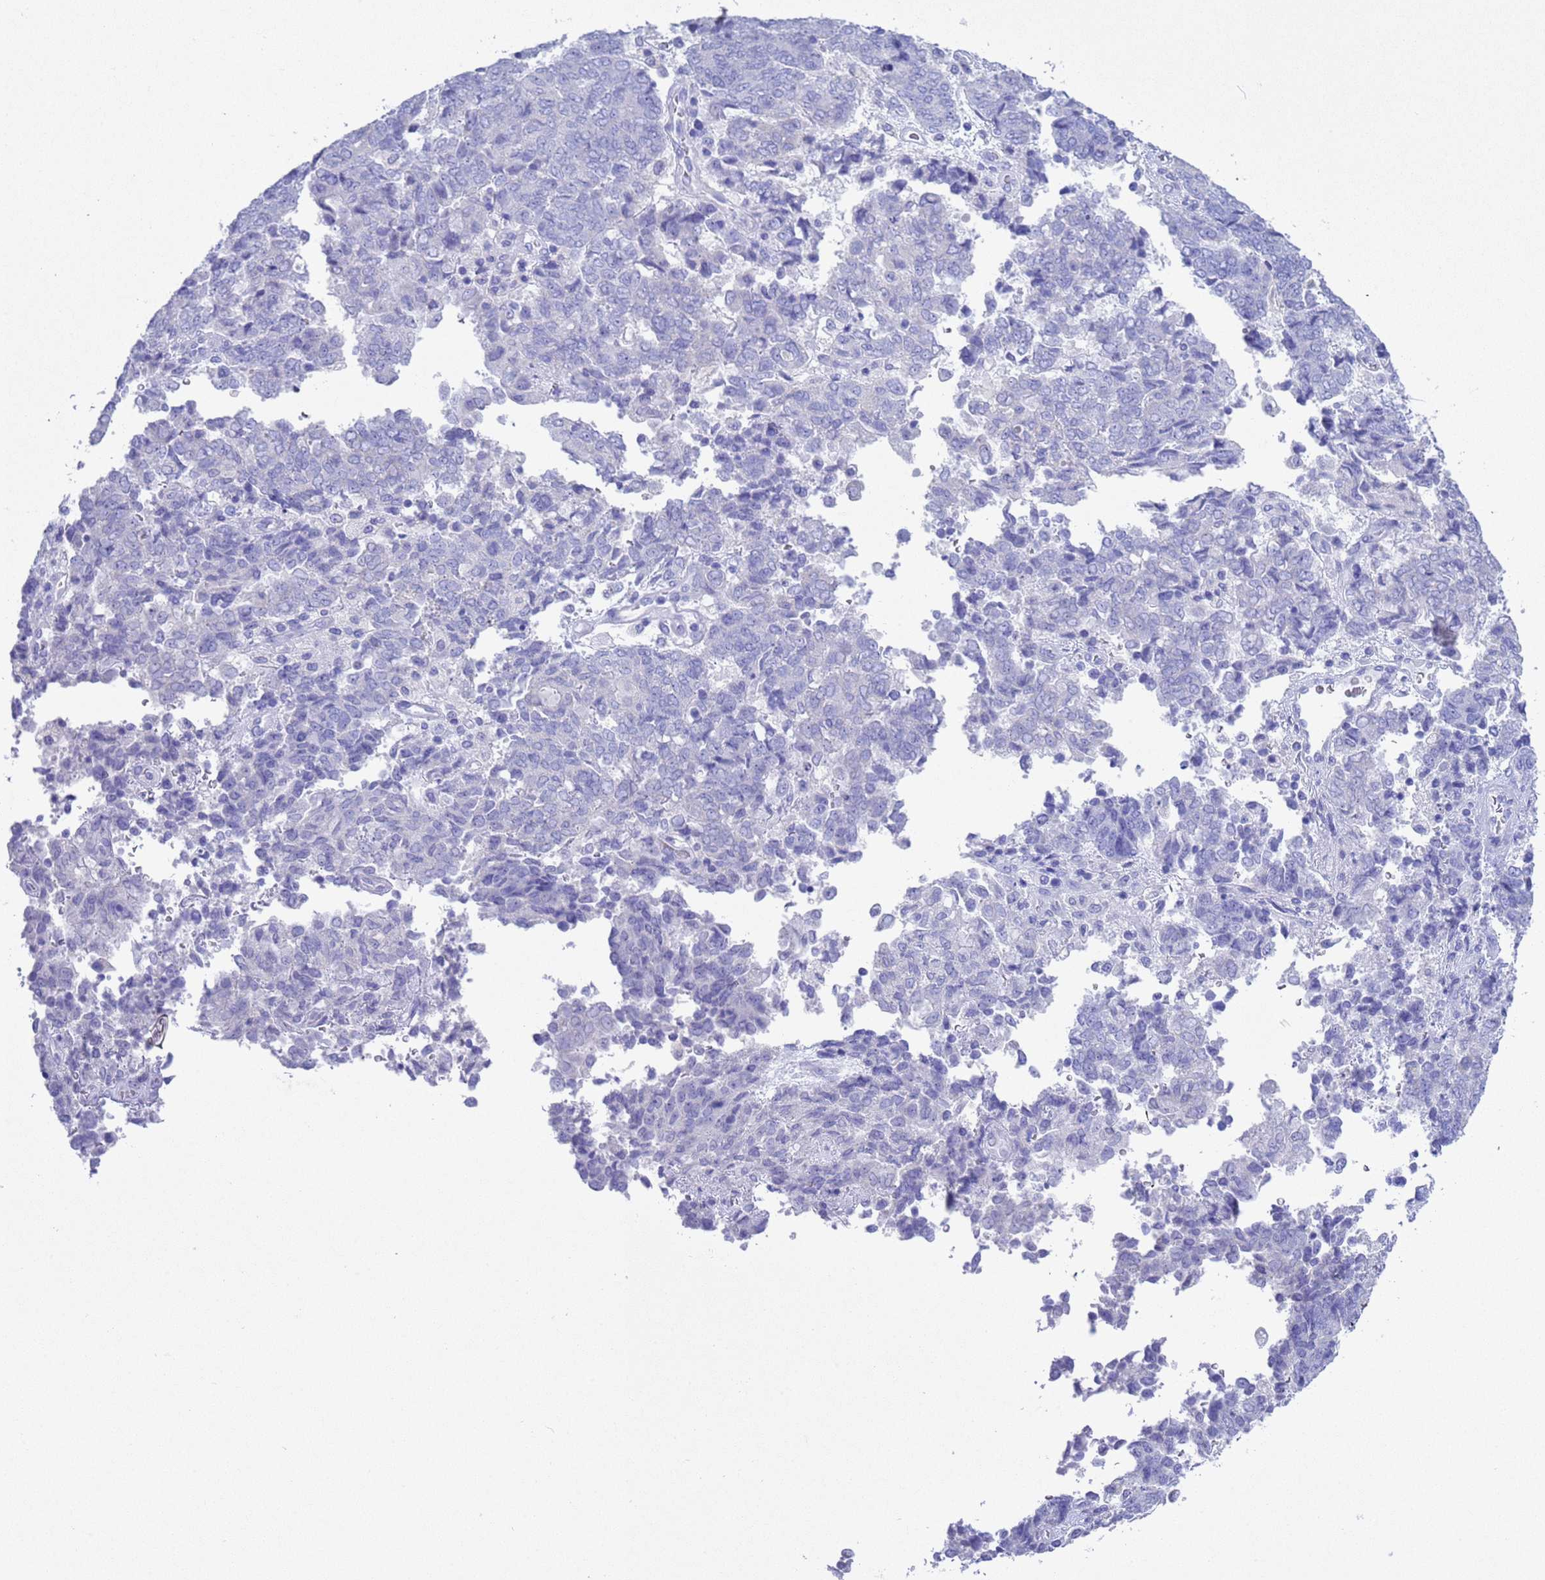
{"staining": {"intensity": "negative", "quantity": "none", "location": "none"}, "tissue": "endometrial cancer", "cell_type": "Tumor cells", "image_type": "cancer", "snomed": [{"axis": "morphology", "description": "Adenocarcinoma, NOS"}, {"axis": "topography", "description": "Endometrium"}], "caption": "This histopathology image is of endometrial cancer (adenocarcinoma) stained with IHC to label a protein in brown with the nuclei are counter-stained blue. There is no expression in tumor cells. (Stains: DAB (3,3'-diaminobenzidine) immunohistochemistry (IHC) with hematoxylin counter stain, Microscopy: brightfield microscopy at high magnification).", "gene": "GSTM1", "patient": {"sex": "female", "age": 80}}